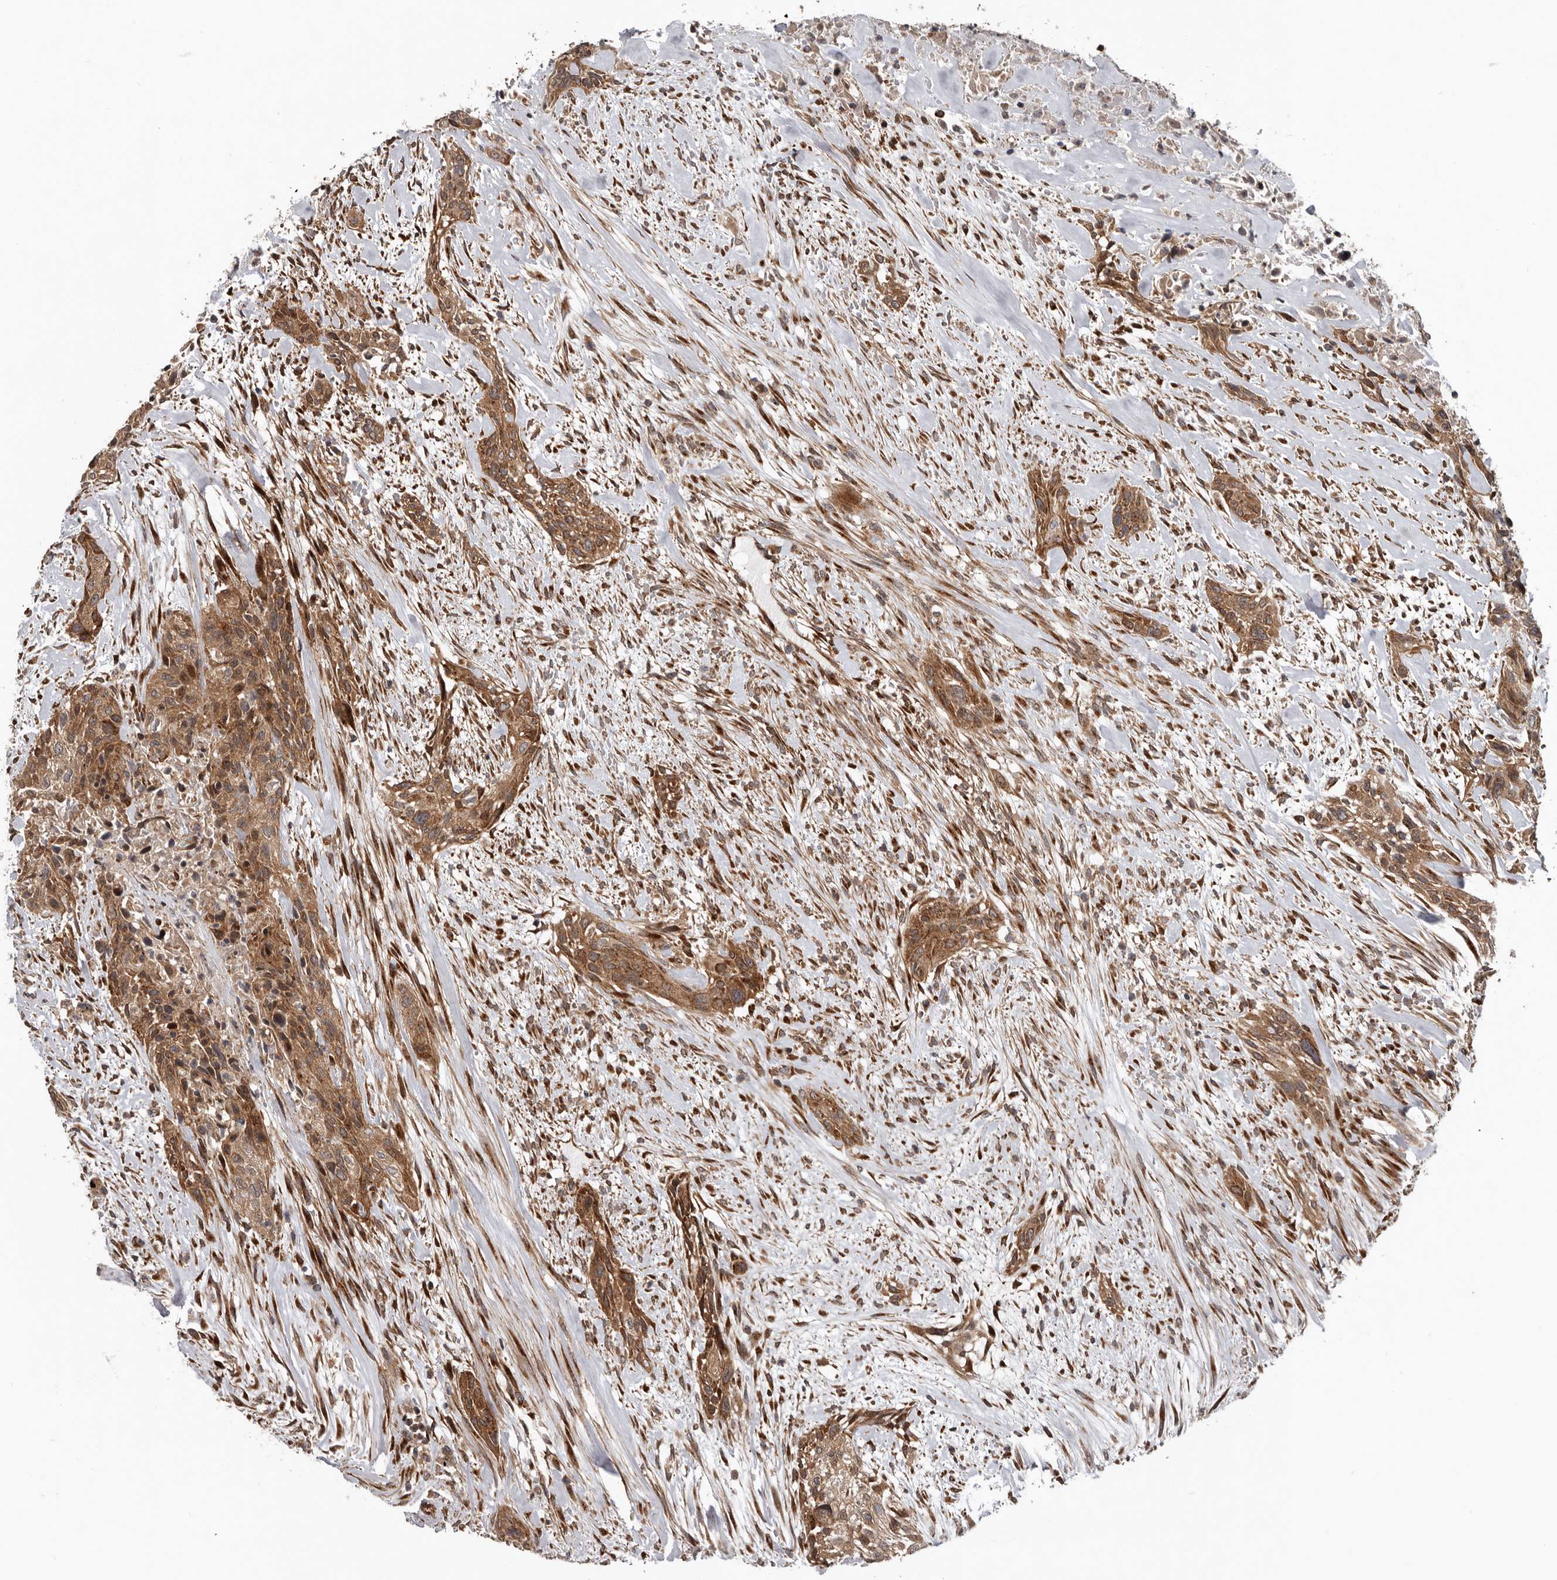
{"staining": {"intensity": "moderate", "quantity": ">75%", "location": "cytoplasmic/membranous"}, "tissue": "urothelial cancer", "cell_type": "Tumor cells", "image_type": "cancer", "snomed": [{"axis": "morphology", "description": "Urothelial carcinoma, High grade"}, {"axis": "topography", "description": "Urinary bladder"}], "caption": "The histopathology image exhibits immunohistochemical staining of urothelial cancer. There is moderate cytoplasmic/membranous staining is identified in approximately >75% of tumor cells.", "gene": "CCDC190", "patient": {"sex": "male", "age": 35}}